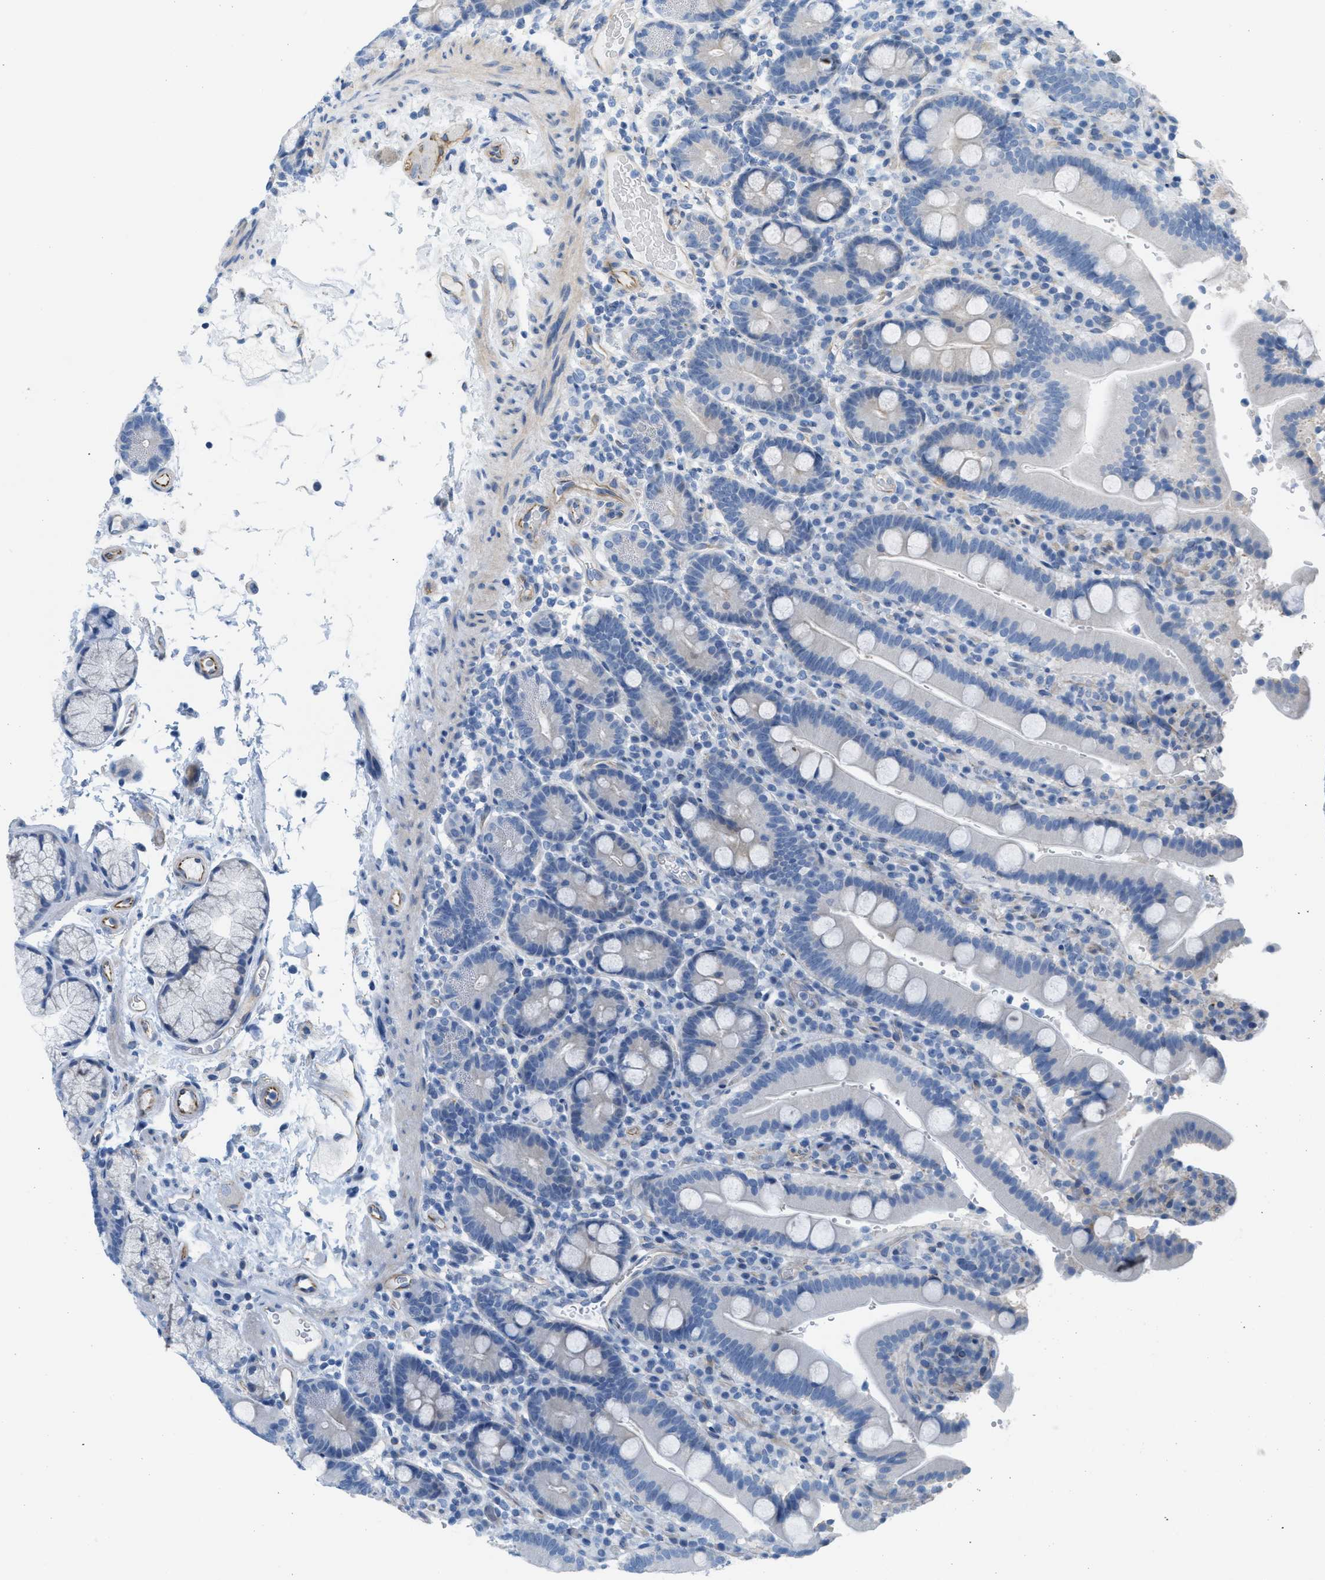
{"staining": {"intensity": "negative", "quantity": "none", "location": "none"}, "tissue": "duodenum", "cell_type": "Glandular cells", "image_type": "normal", "snomed": [{"axis": "morphology", "description": "Normal tissue, NOS"}, {"axis": "topography", "description": "Small intestine, NOS"}], "caption": "This histopathology image is of unremarkable duodenum stained with immunohistochemistry to label a protein in brown with the nuclei are counter-stained blue. There is no staining in glandular cells. Brightfield microscopy of IHC stained with DAB (3,3'-diaminobenzidine) (brown) and hematoxylin (blue), captured at high magnification.", "gene": "SLC12A1", "patient": {"sex": "female", "age": 71}}